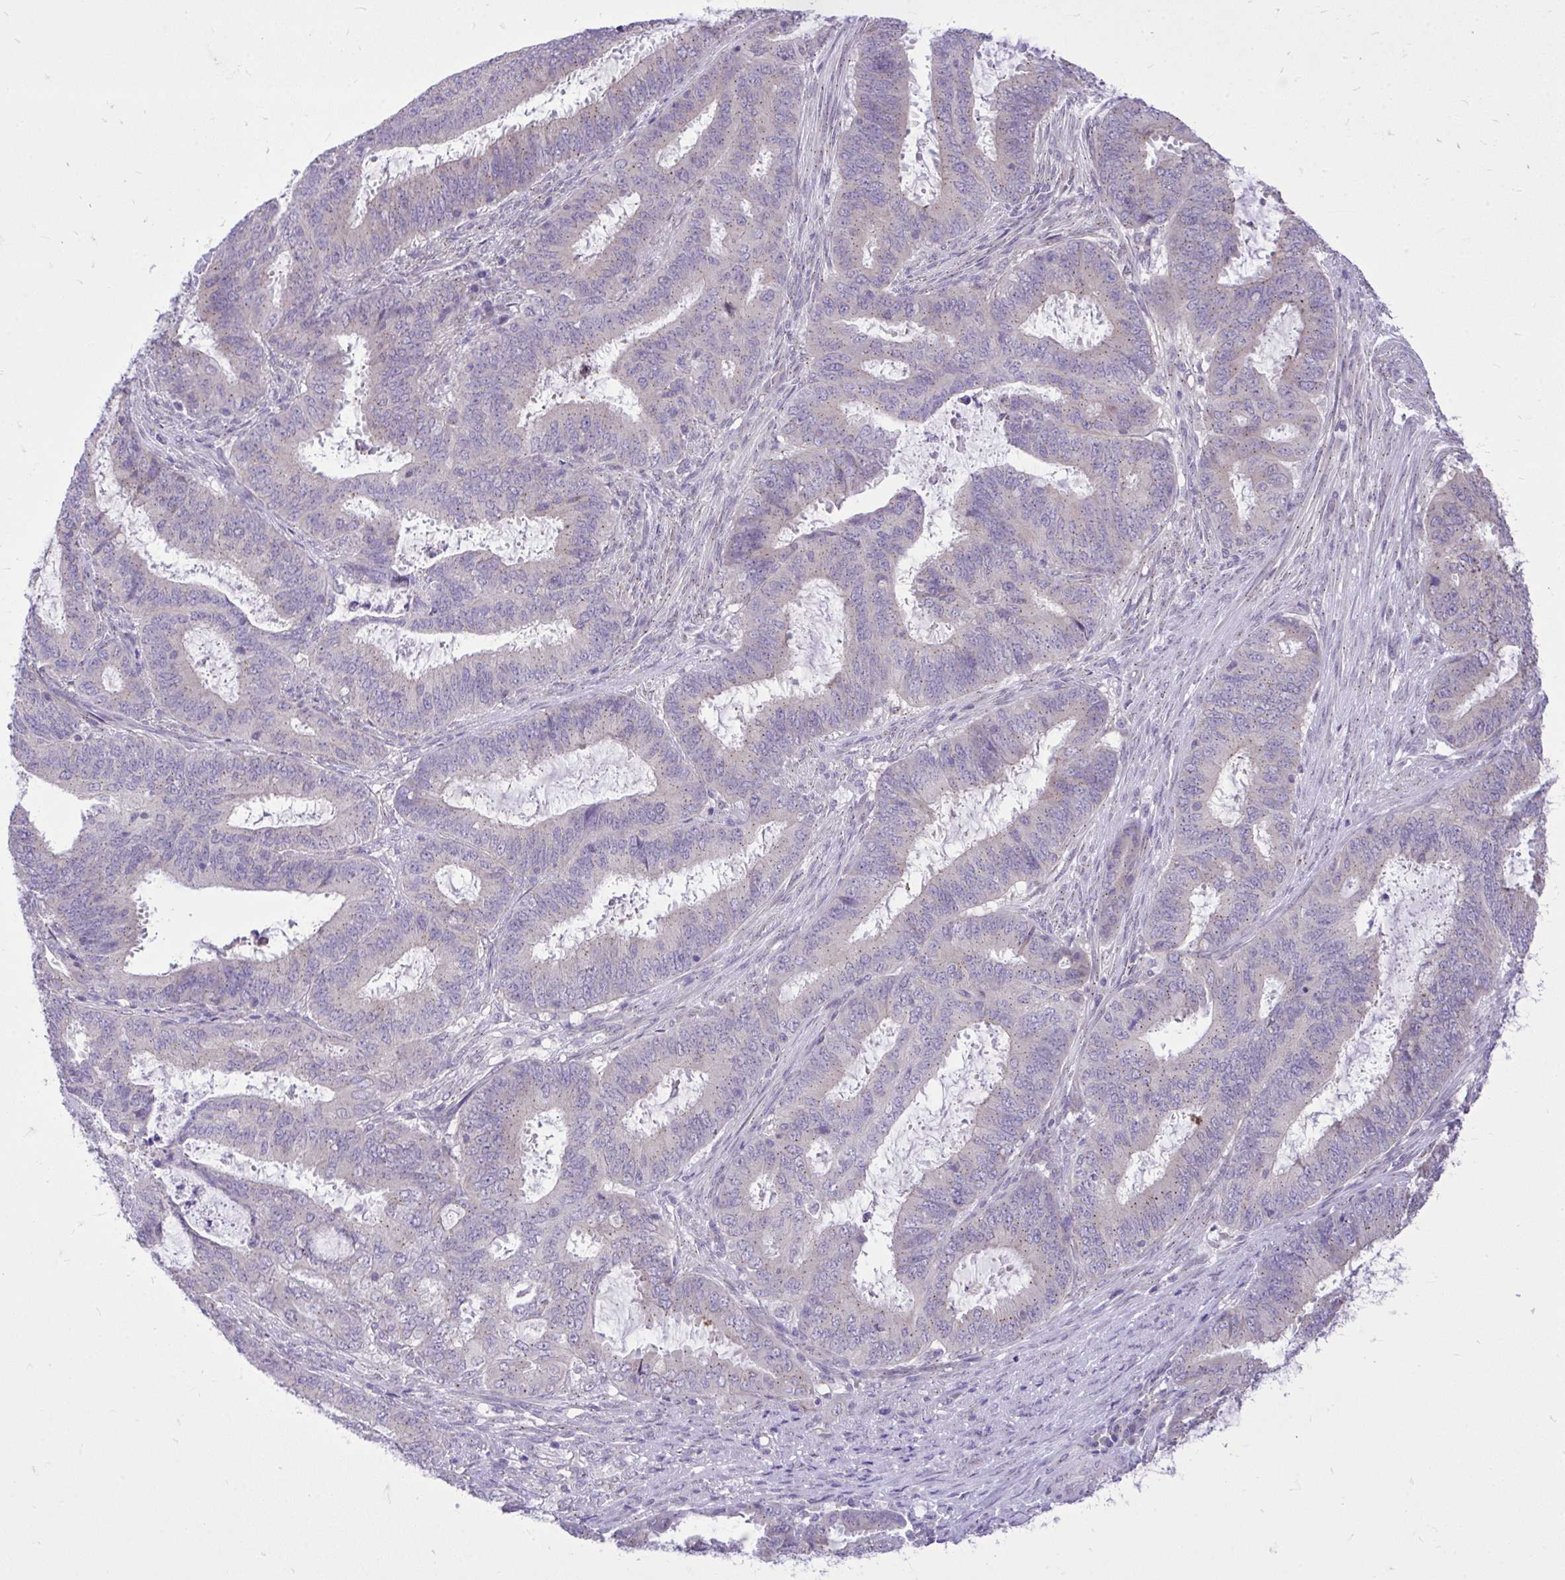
{"staining": {"intensity": "weak", "quantity": "25%-75%", "location": "cytoplasmic/membranous"}, "tissue": "endometrial cancer", "cell_type": "Tumor cells", "image_type": "cancer", "snomed": [{"axis": "morphology", "description": "Adenocarcinoma, NOS"}, {"axis": "topography", "description": "Endometrium"}], "caption": "Tumor cells display low levels of weak cytoplasmic/membranous positivity in about 25%-75% of cells in human endometrial cancer.", "gene": "CEACAM18", "patient": {"sex": "female", "age": 51}}